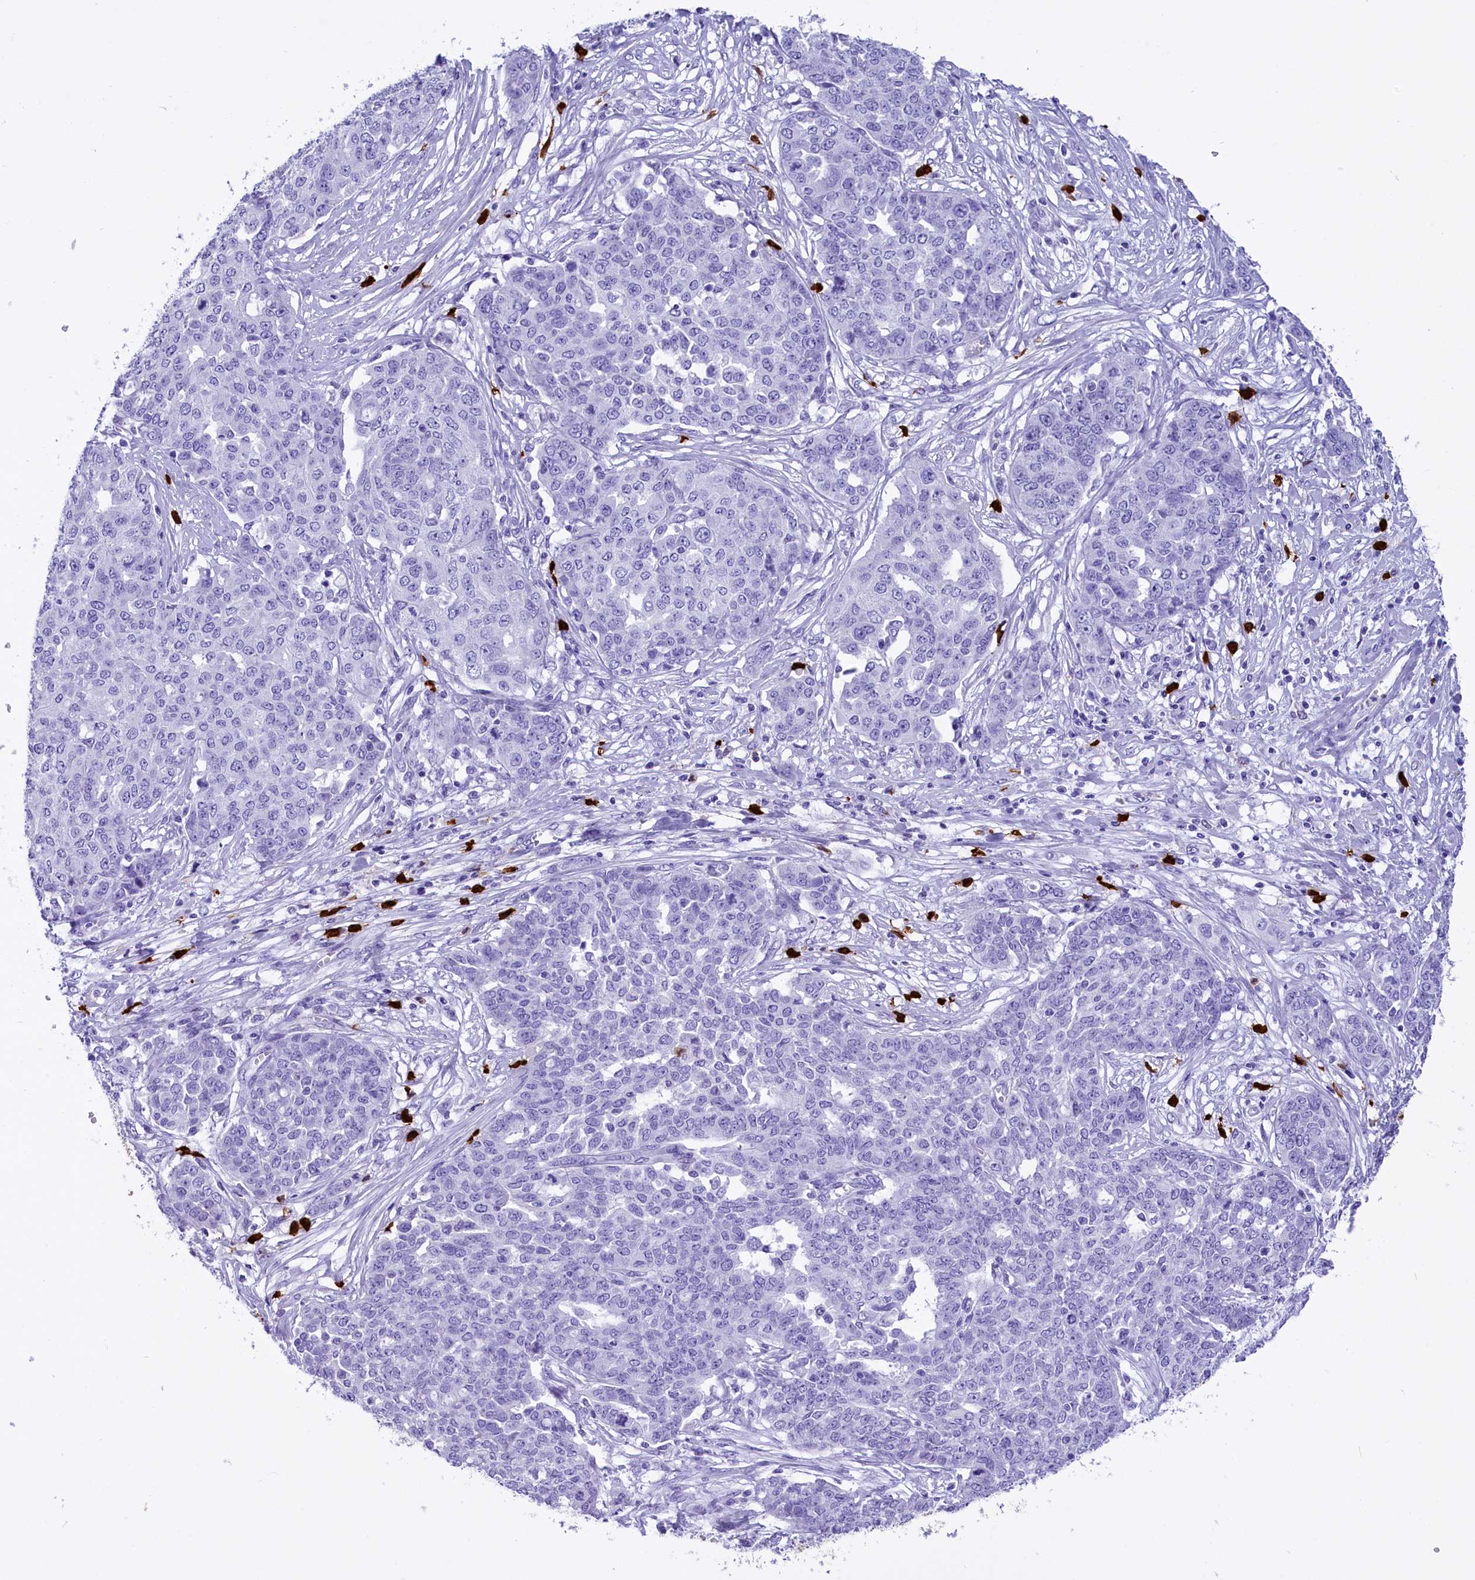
{"staining": {"intensity": "negative", "quantity": "none", "location": "none"}, "tissue": "ovarian cancer", "cell_type": "Tumor cells", "image_type": "cancer", "snomed": [{"axis": "morphology", "description": "Cystadenocarcinoma, serous, NOS"}, {"axis": "topography", "description": "Soft tissue"}, {"axis": "topography", "description": "Ovary"}], "caption": "This is an IHC photomicrograph of human ovarian cancer. There is no staining in tumor cells.", "gene": "CLC", "patient": {"sex": "female", "age": 57}}